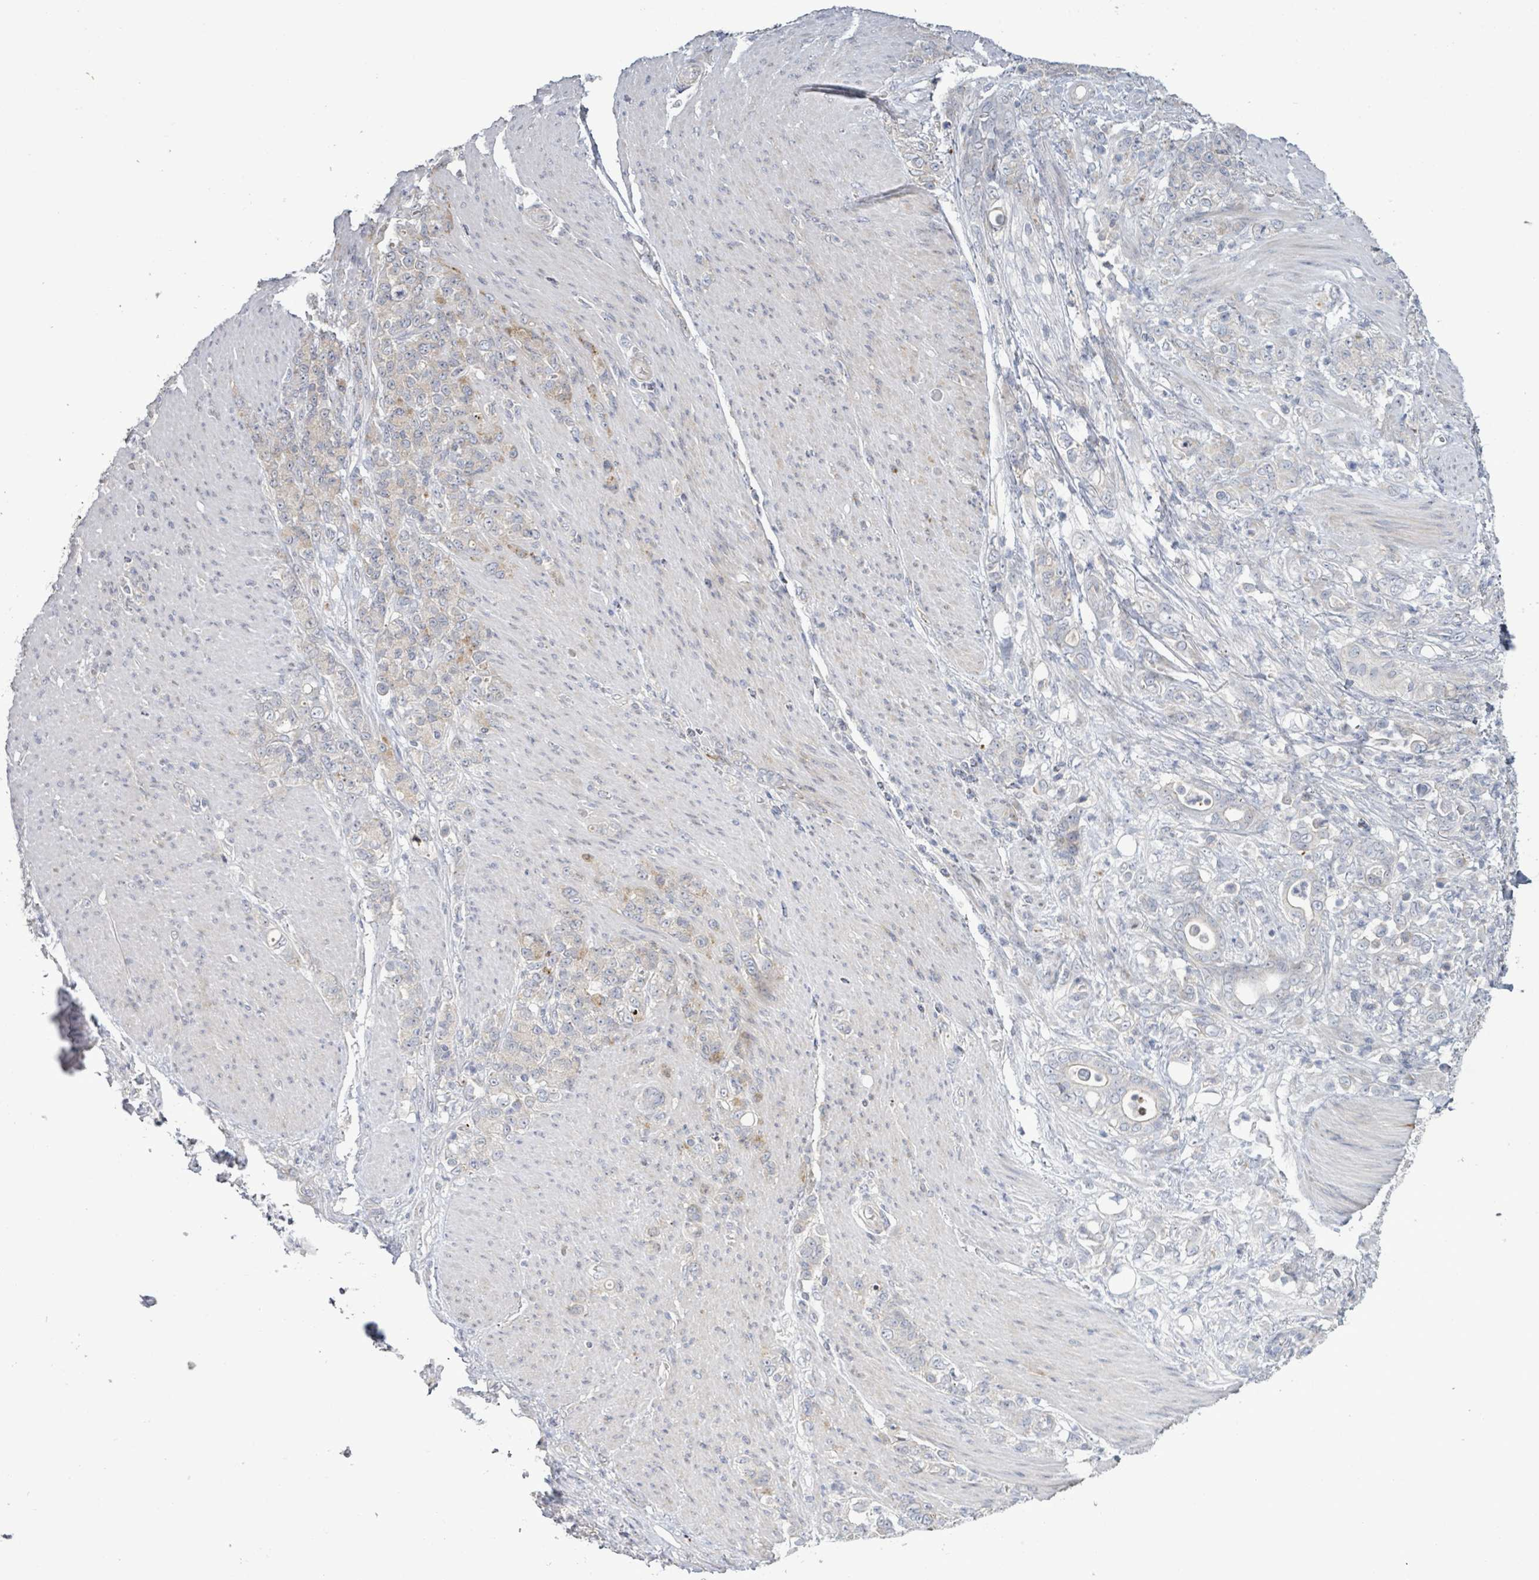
{"staining": {"intensity": "negative", "quantity": "none", "location": "none"}, "tissue": "stomach cancer", "cell_type": "Tumor cells", "image_type": "cancer", "snomed": [{"axis": "morphology", "description": "Adenocarcinoma, NOS"}, {"axis": "topography", "description": "Stomach"}], "caption": "Tumor cells show no significant protein staining in stomach adenocarcinoma.", "gene": "LILRA4", "patient": {"sex": "female", "age": 79}}